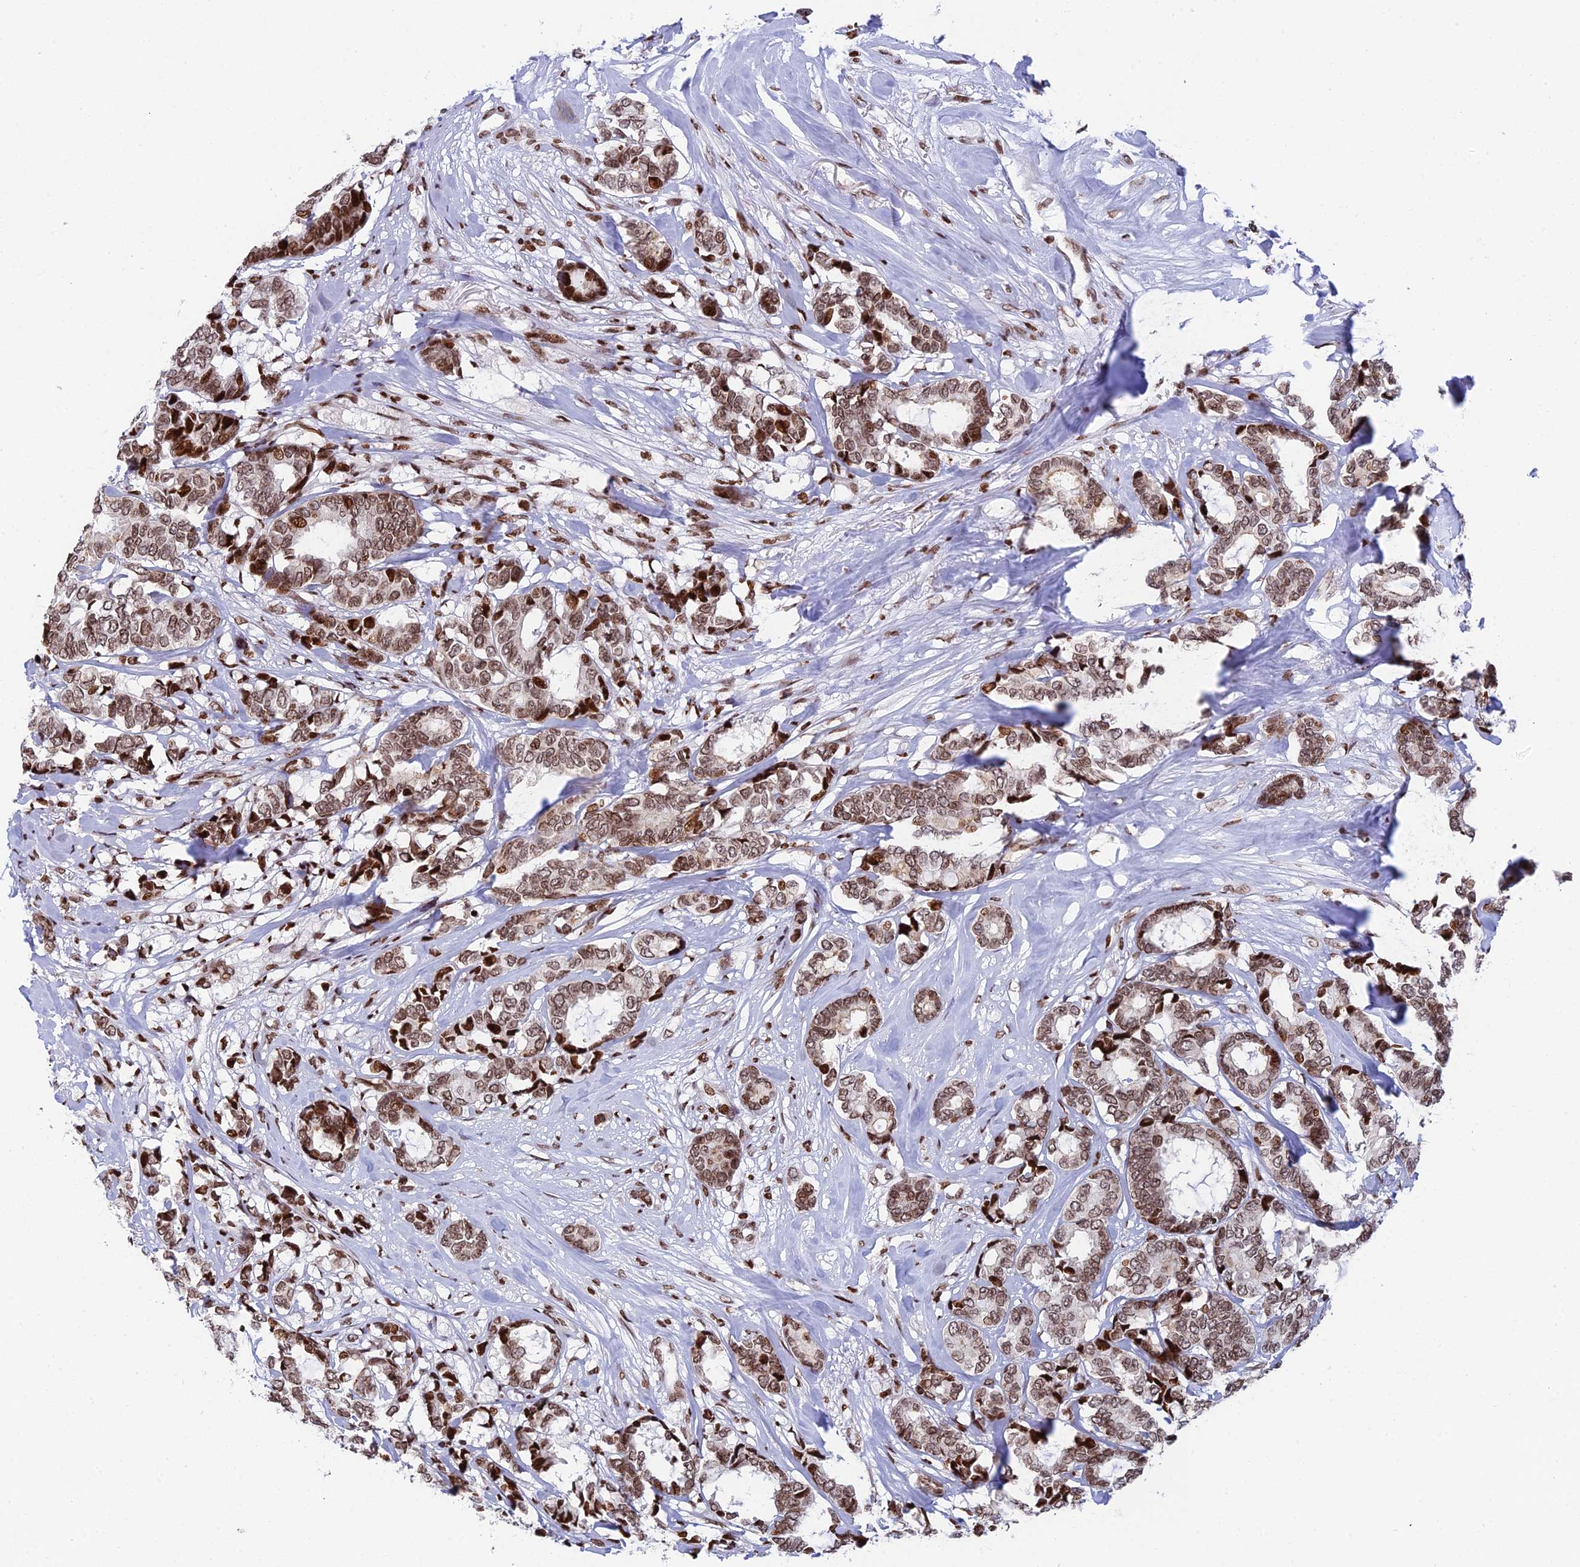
{"staining": {"intensity": "moderate", "quantity": ">75%", "location": "nuclear"}, "tissue": "breast cancer", "cell_type": "Tumor cells", "image_type": "cancer", "snomed": [{"axis": "morphology", "description": "Duct carcinoma"}, {"axis": "topography", "description": "Breast"}], "caption": "Human breast cancer stained with a brown dye exhibits moderate nuclear positive staining in about >75% of tumor cells.", "gene": "RPAP1", "patient": {"sex": "female", "age": 87}}